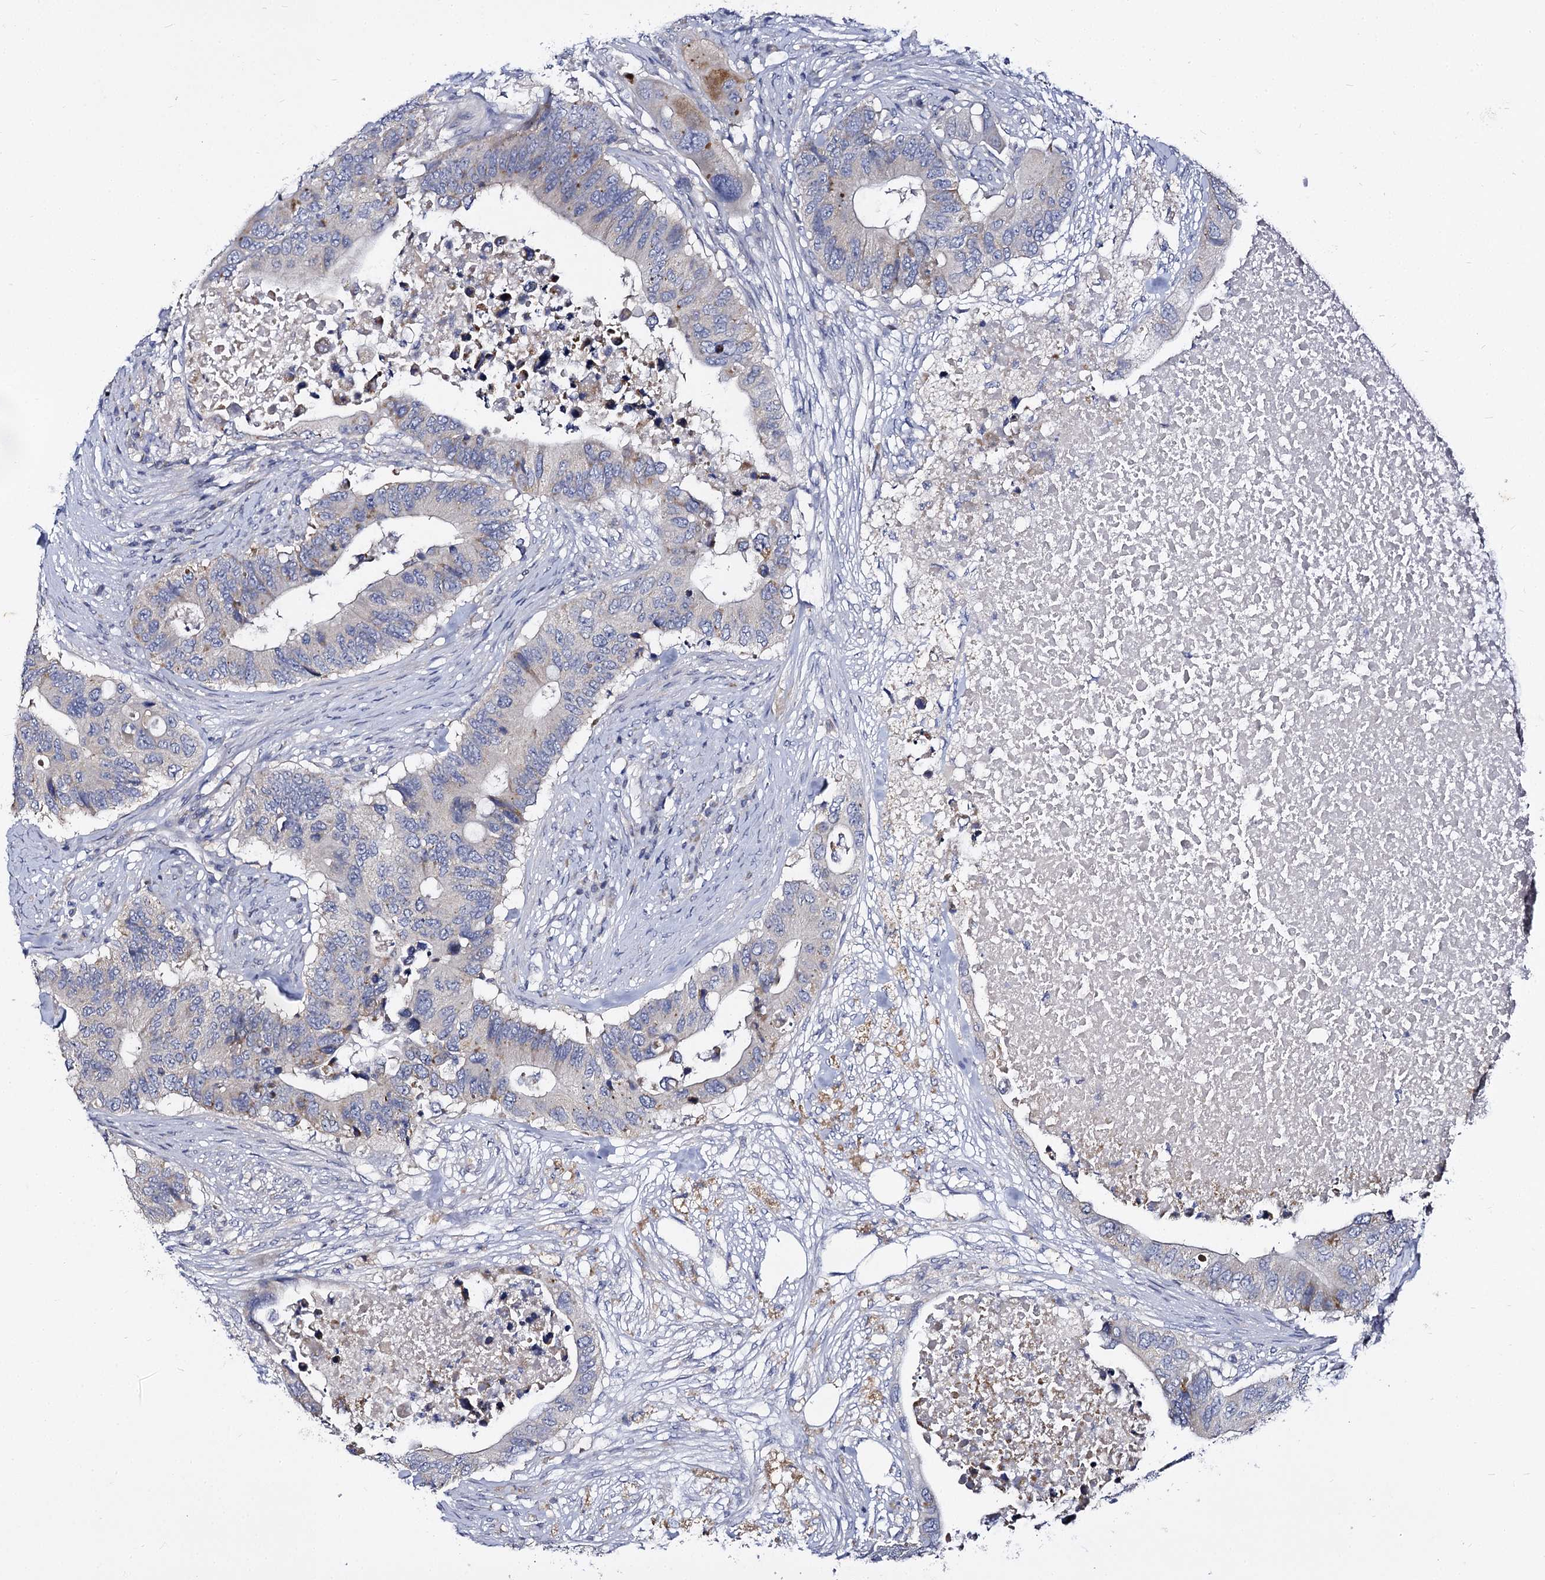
{"staining": {"intensity": "negative", "quantity": "none", "location": "none"}, "tissue": "colorectal cancer", "cell_type": "Tumor cells", "image_type": "cancer", "snomed": [{"axis": "morphology", "description": "Adenocarcinoma, NOS"}, {"axis": "topography", "description": "Colon"}], "caption": "Colorectal adenocarcinoma was stained to show a protein in brown. There is no significant expression in tumor cells.", "gene": "PANX2", "patient": {"sex": "male", "age": 71}}